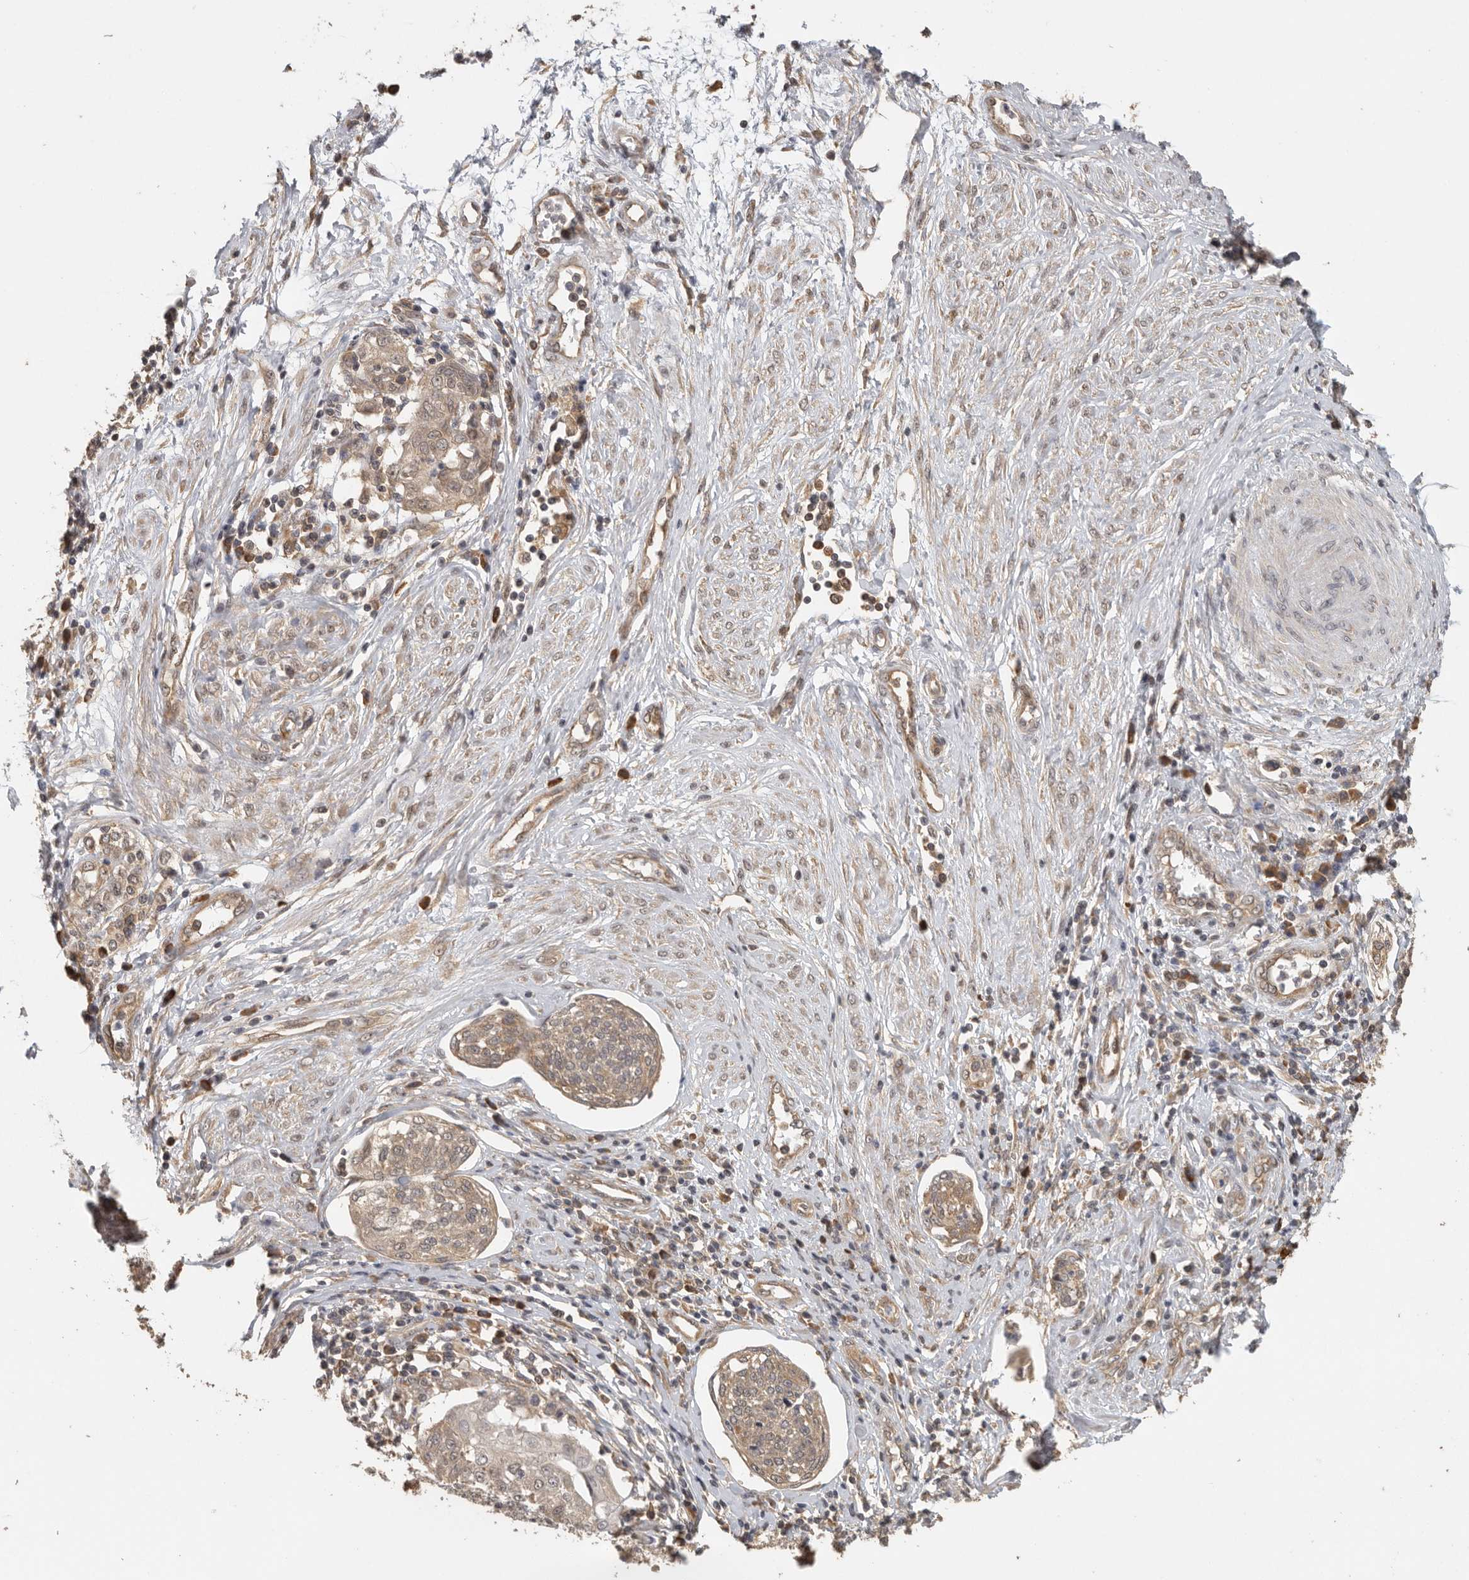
{"staining": {"intensity": "weak", "quantity": ">75%", "location": "cytoplasmic/membranous,nuclear"}, "tissue": "cervical cancer", "cell_type": "Tumor cells", "image_type": "cancer", "snomed": [{"axis": "morphology", "description": "Squamous cell carcinoma, NOS"}, {"axis": "topography", "description": "Cervix"}], "caption": "IHC (DAB (3,3'-diaminobenzidine)) staining of human squamous cell carcinoma (cervical) demonstrates weak cytoplasmic/membranous and nuclear protein positivity in approximately >75% of tumor cells.", "gene": "CCT8", "patient": {"sex": "female", "age": 34}}